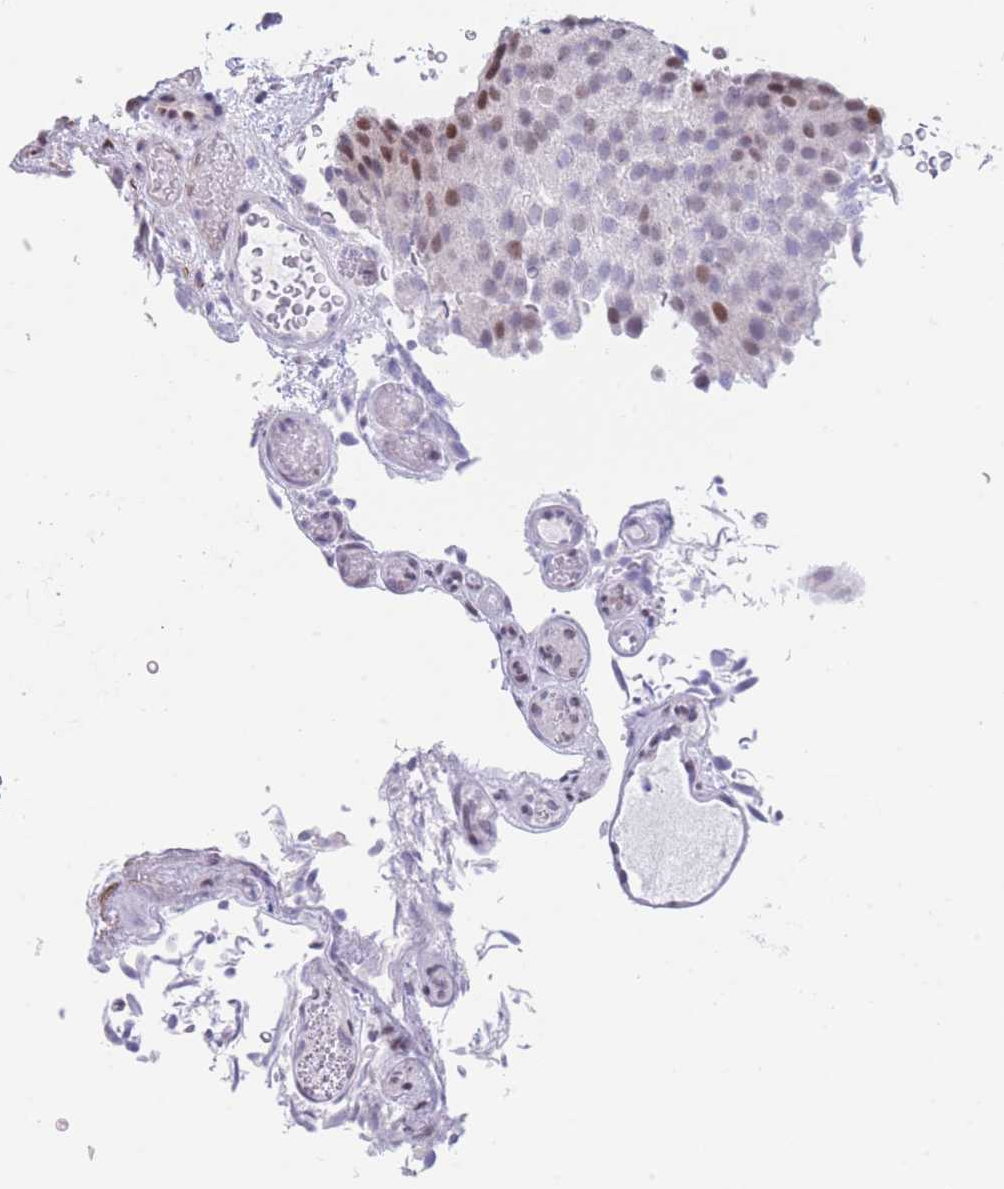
{"staining": {"intensity": "strong", "quantity": "25%-75%", "location": "nuclear"}, "tissue": "urothelial cancer", "cell_type": "Tumor cells", "image_type": "cancer", "snomed": [{"axis": "morphology", "description": "Urothelial carcinoma, Low grade"}, {"axis": "topography", "description": "Urinary bladder"}], "caption": "DAB (3,3'-diaminobenzidine) immunohistochemical staining of urothelial cancer demonstrates strong nuclear protein staining in approximately 25%-75% of tumor cells.", "gene": "DNAJC3", "patient": {"sex": "male", "age": 78}}